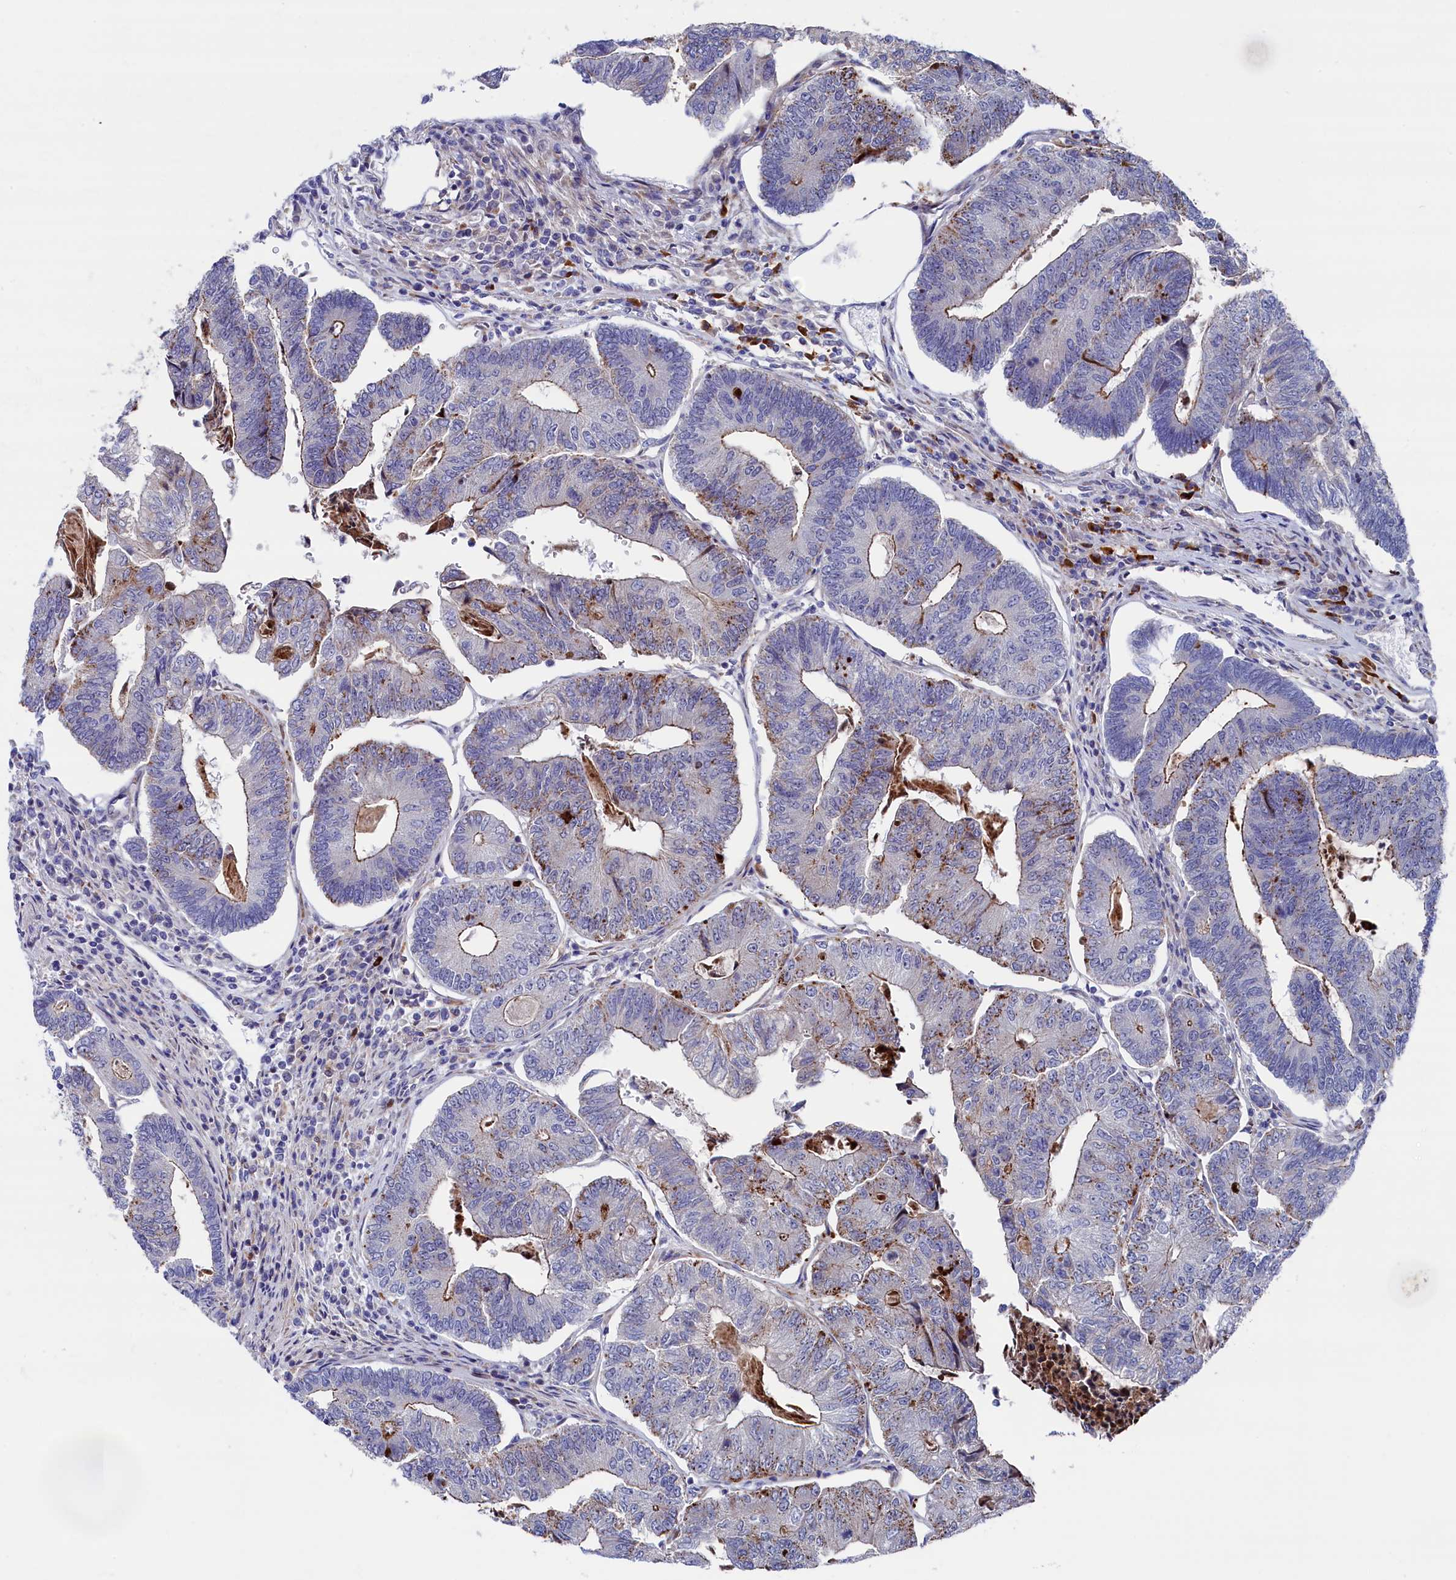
{"staining": {"intensity": "weak", "quantity": "25%-75%", "location": "cytoplasmic/membranous"}, "tissue": "colorectal cancer", "cell_type": "Tumor cells", "image_type": "cancer", "snomed": [{"axis": "morphology", "description": "Adenocarcinoma, NOS"}, {"axis": "topography", "description": "Colon"}], "caption": "Immunohistochemistry of adenocarcinoma (colorectal) demonstrates low levels of weak cytoplasmic/membranous positivity in approximately 25%-75% of tumor cells.", "gene": "NUDT7", "patient": {"sex": "female", "age": 67}}